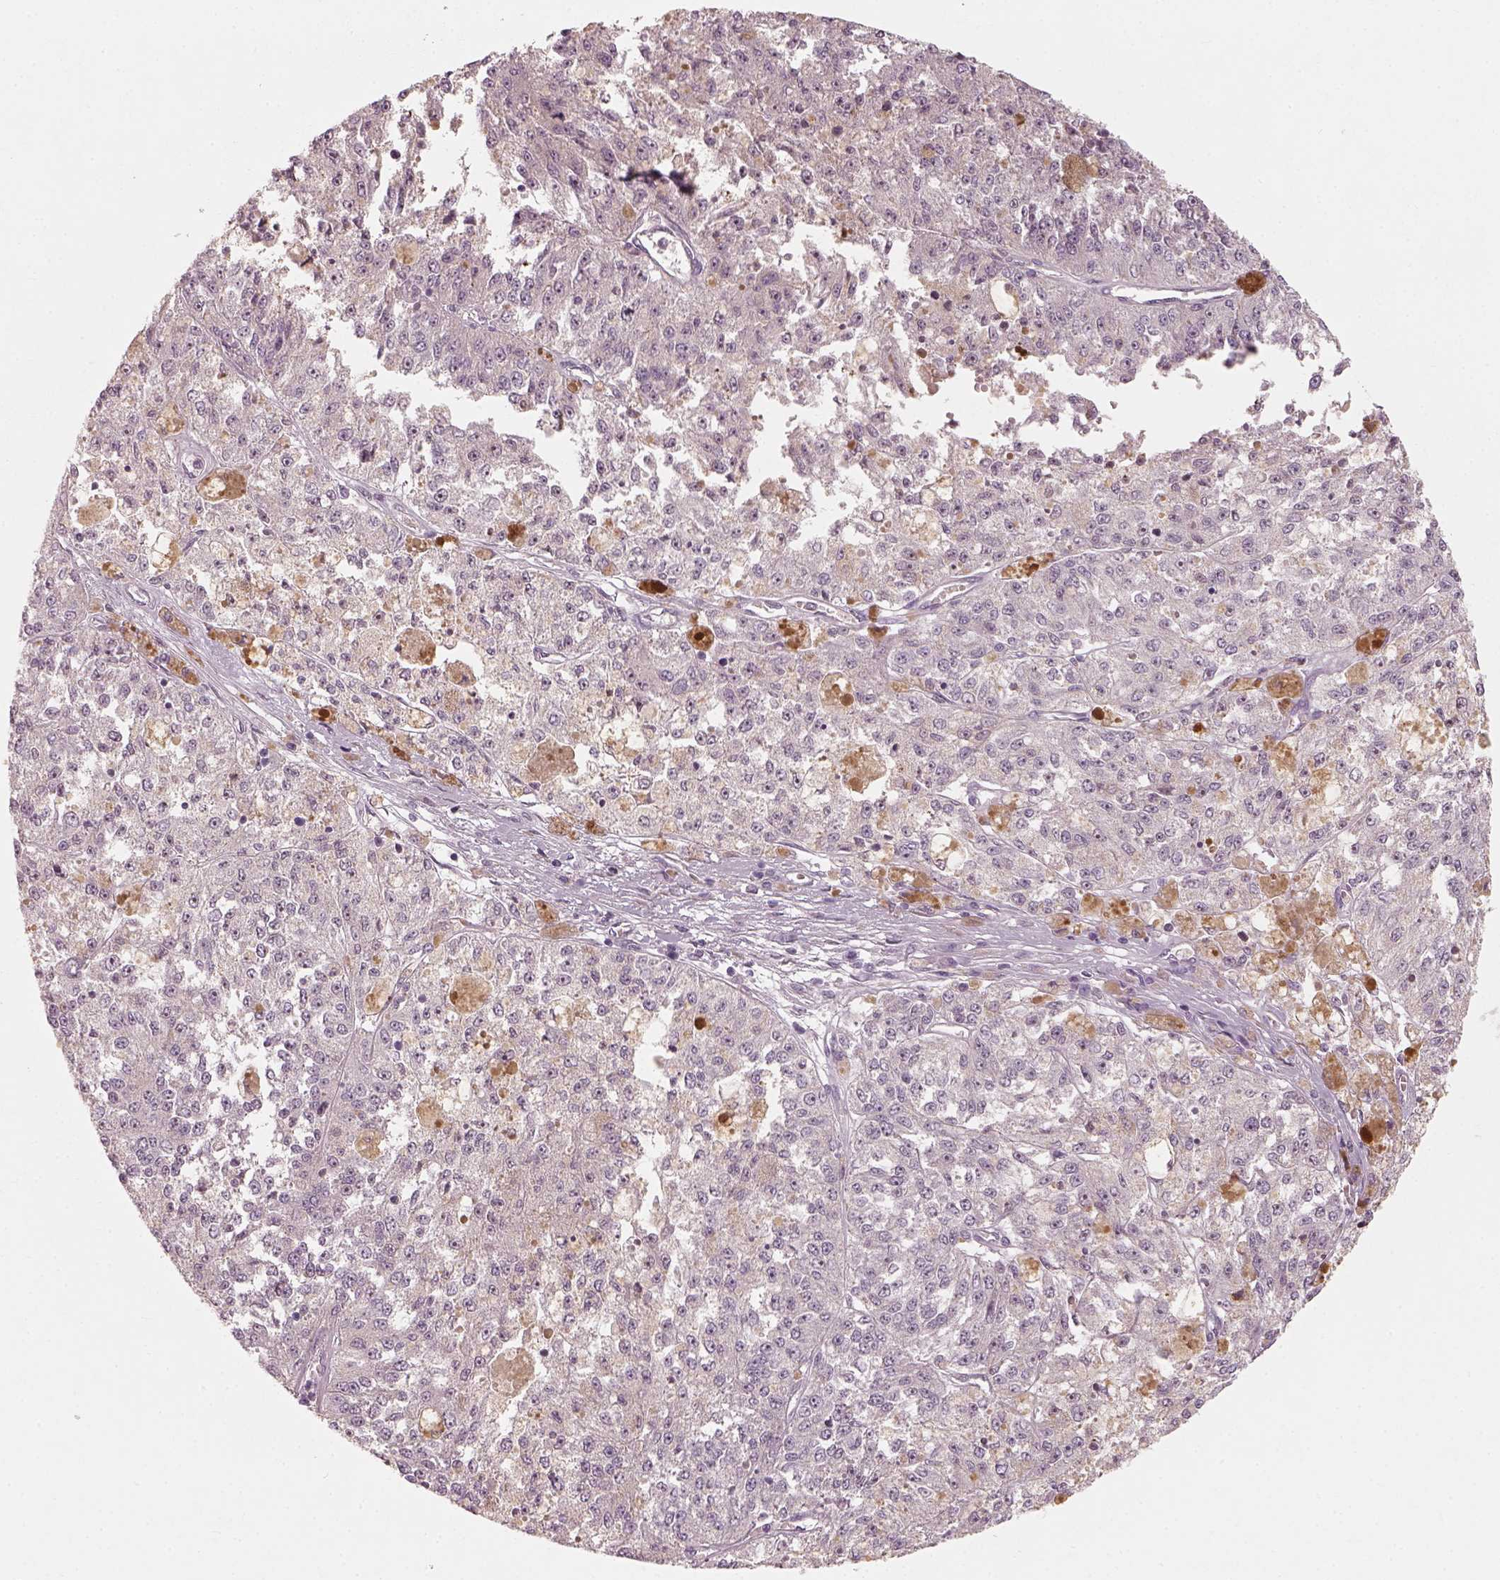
{"staining": {"intensity": "negative", "quantity": "none", "location": "none"}, "tissue": "melanoma", "cell_type": "Tumor cells", "image_type": "cancer", "snomed": [{"axis": "morphology", "description": "Malignant melanoma, Metastatic site"}, {"axis": "topography", "description": "Lymph node"}], "caption": "Protein analysis of malignant melanoma (metastatic site) displays no significant expression in tumor cells.", "gene": "CDS1", "patient": {"sex": "female", "age": 64}}